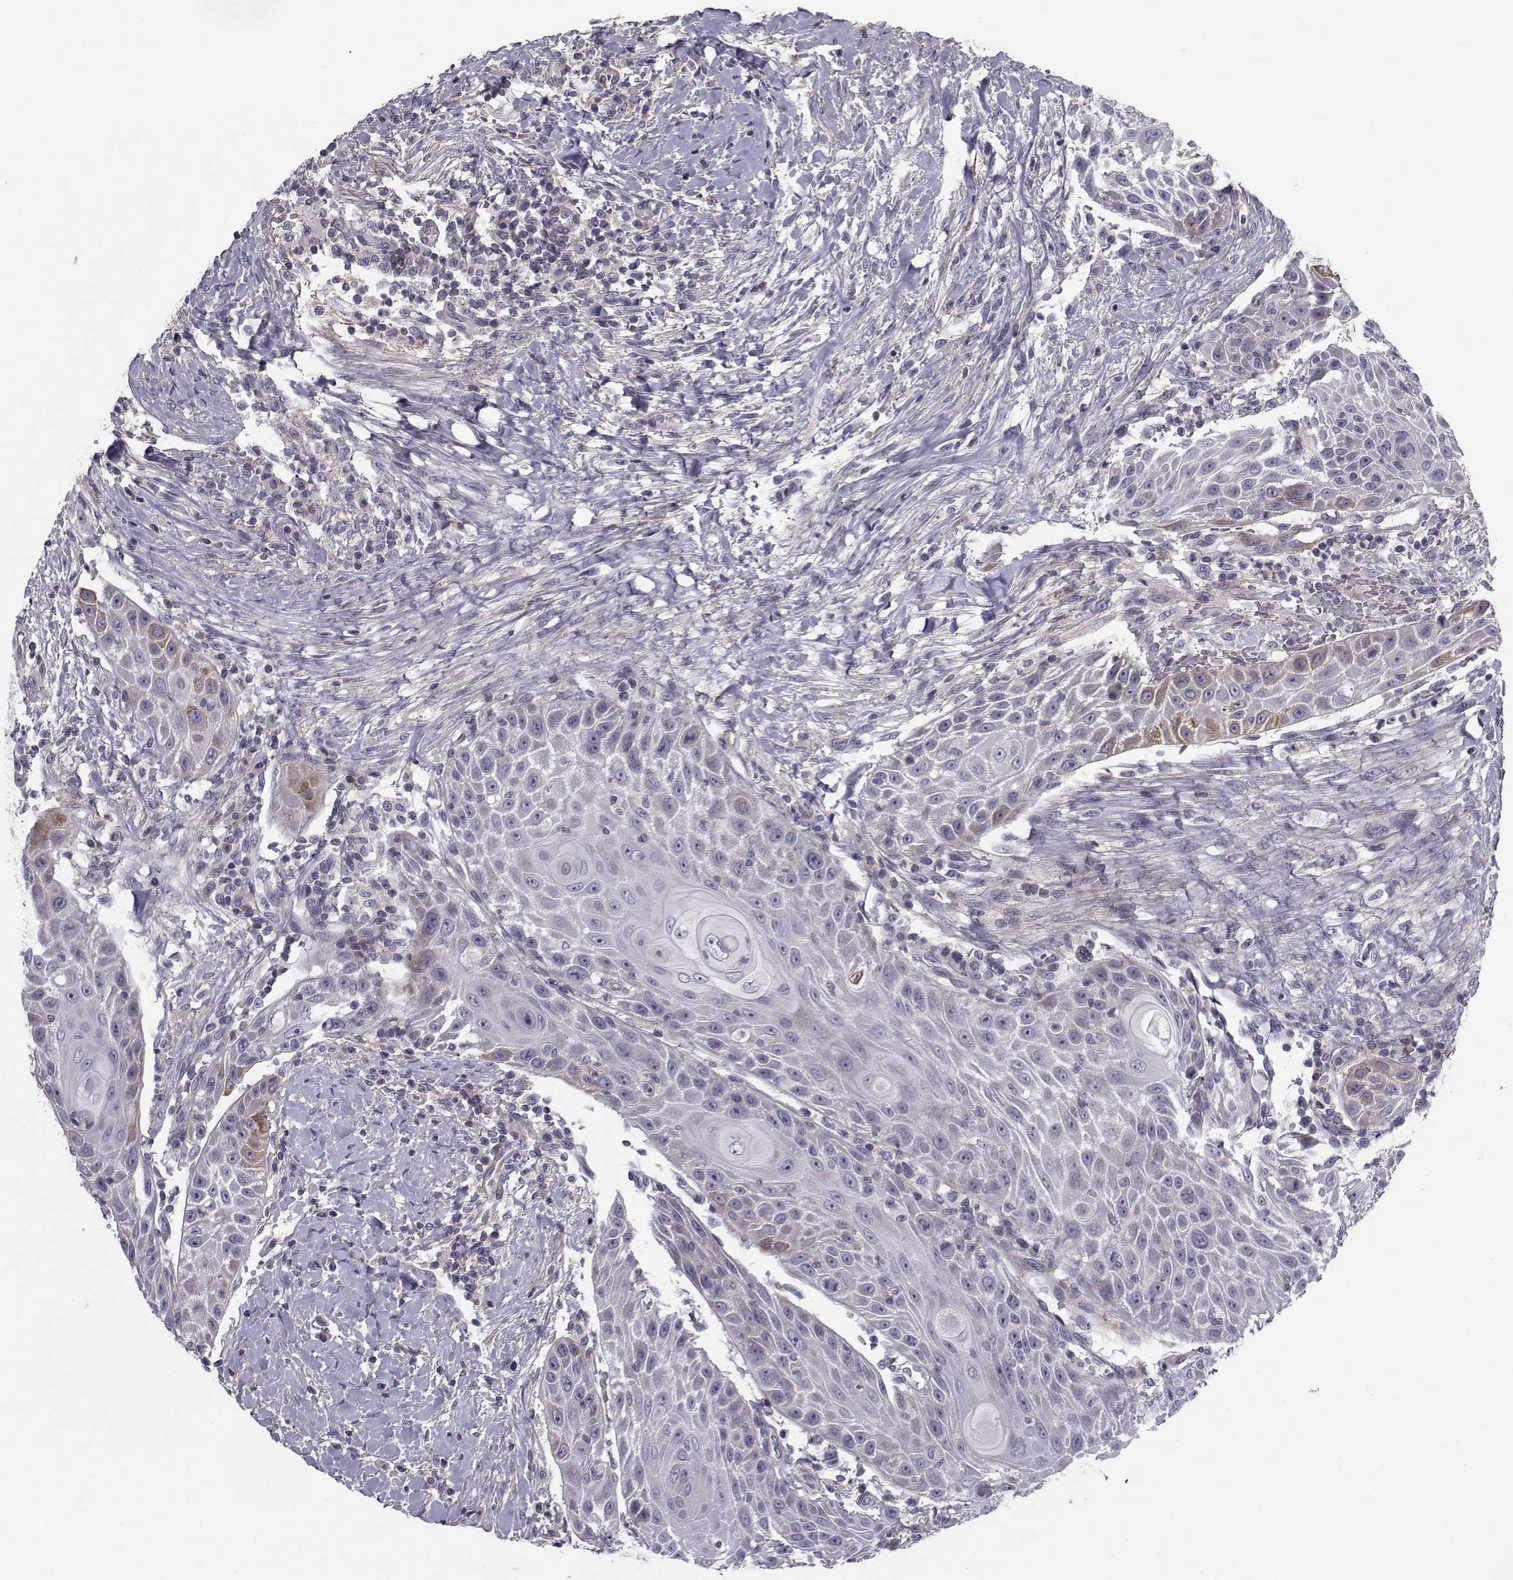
{"staining": {"intensity": "moderate", "quantity": "<25%", "location": "cytoplasmic/membranous"}, "tissue": "head and neck cancer", "cell_type": "Tumor cells", "image_type": "cancer", "snomed": [{"axis": "morphology", "description": "Squamous cell carcinoma, NOS"}, {"axis": "topography", "description": "Head-Neck"}], "caption": "Immunohistochemistry (IHC) (DAB) staining of head and neck cancer (squamous cell carcinoma) demonstrates moderate cytoplasmic/membranous protein expression in approximately <25% of tumor cells.", "gene": "LRRC27", "patient": {"sex": "male", "age": 69}}